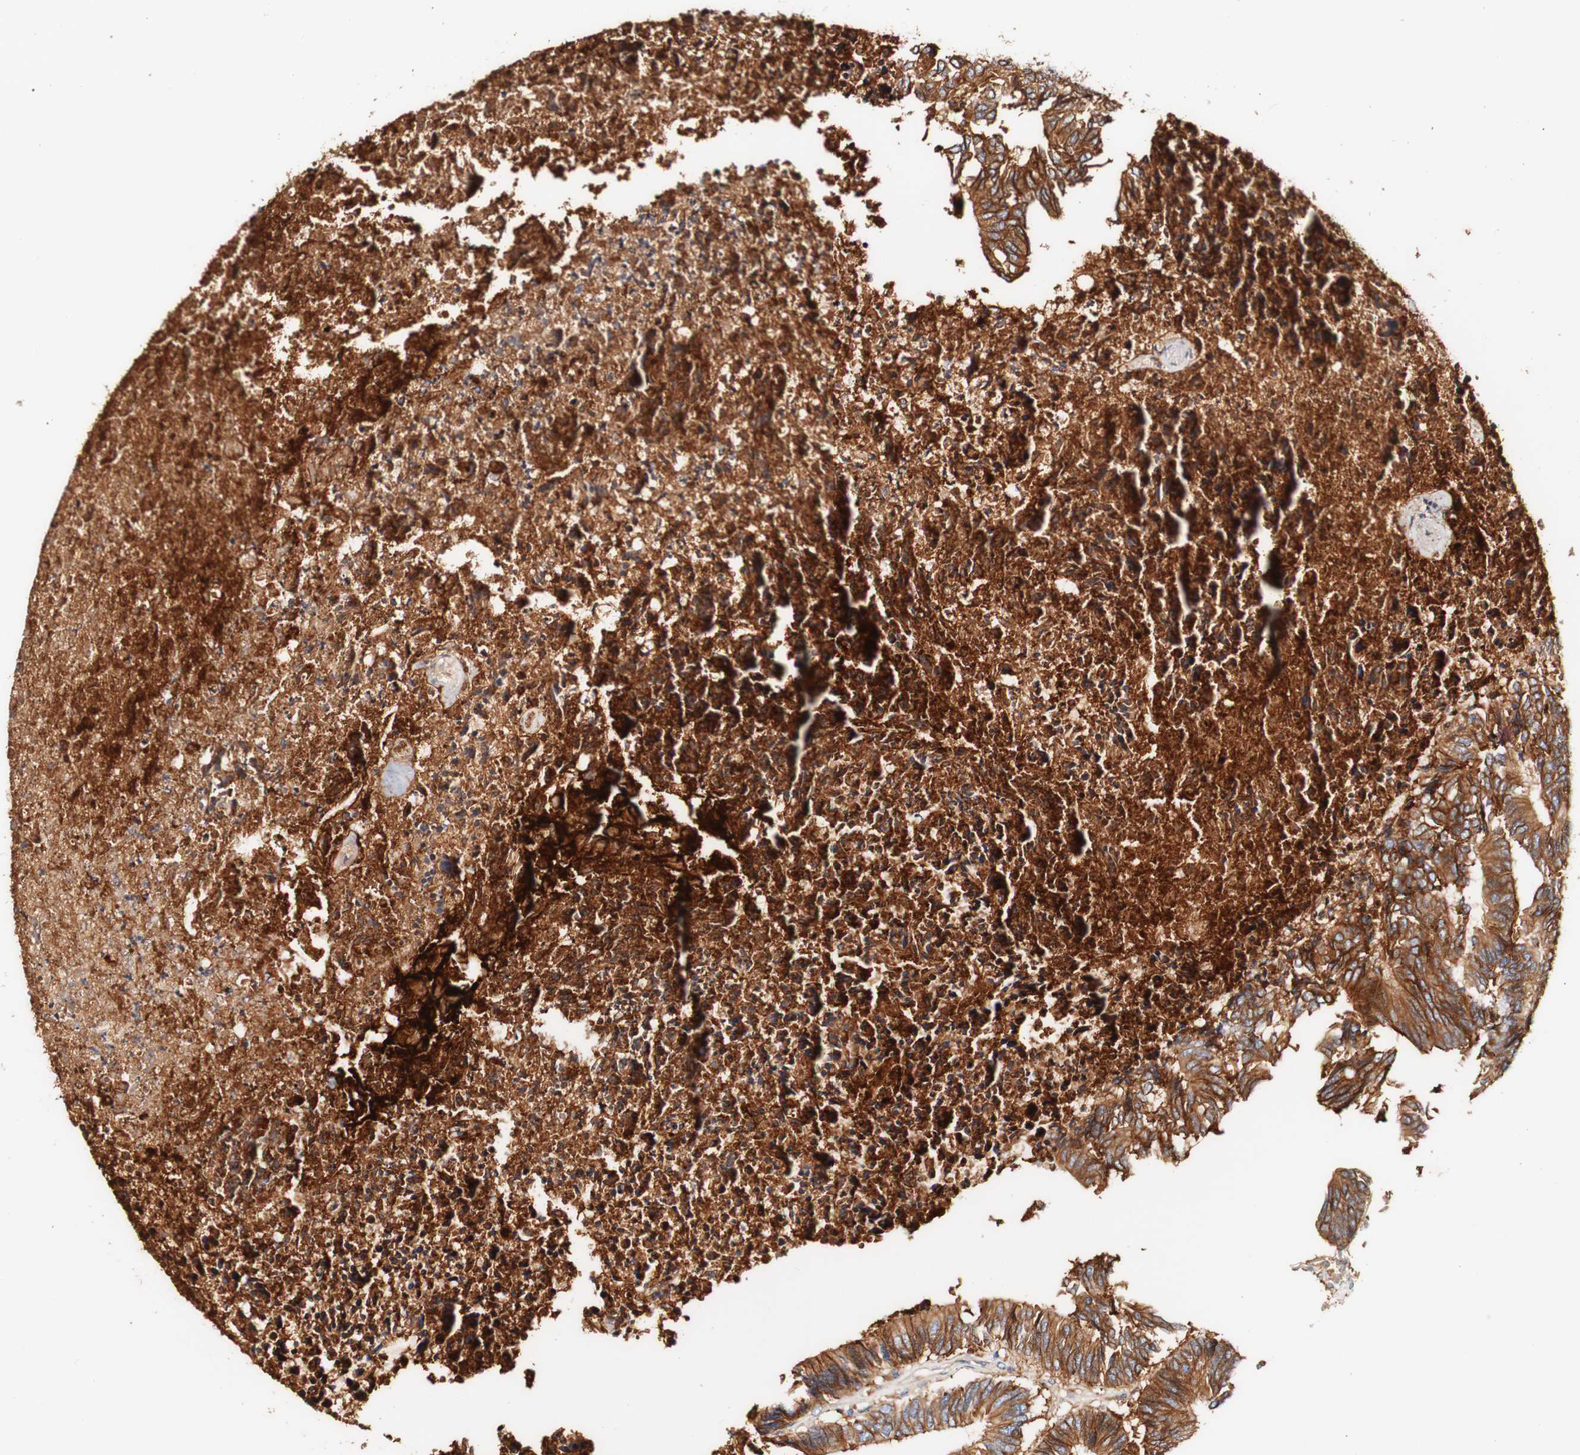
{"staining": {"intensity": "strong", "quantity": ">75%", "location": "cytoplasmic/membranous"}, "tissue": "colorectal cancer", "cell_type": "Tumor cells", "image_type": "cancer", "snomed": [{"axis": "morphology", "description": "Adenocarcinoma, NOS"}, {"axis": "topography", "description": "Rectum"}], "caption": "A histopathology image showing strong cytoplasmic/membranous staining in approximately >75% of tumor cells in colorectal adenocarcinoma, as visualized by brown immunohistochemical staining.", "gene": "PCDH7", "patient": {"sex": "male", "age": 63}}